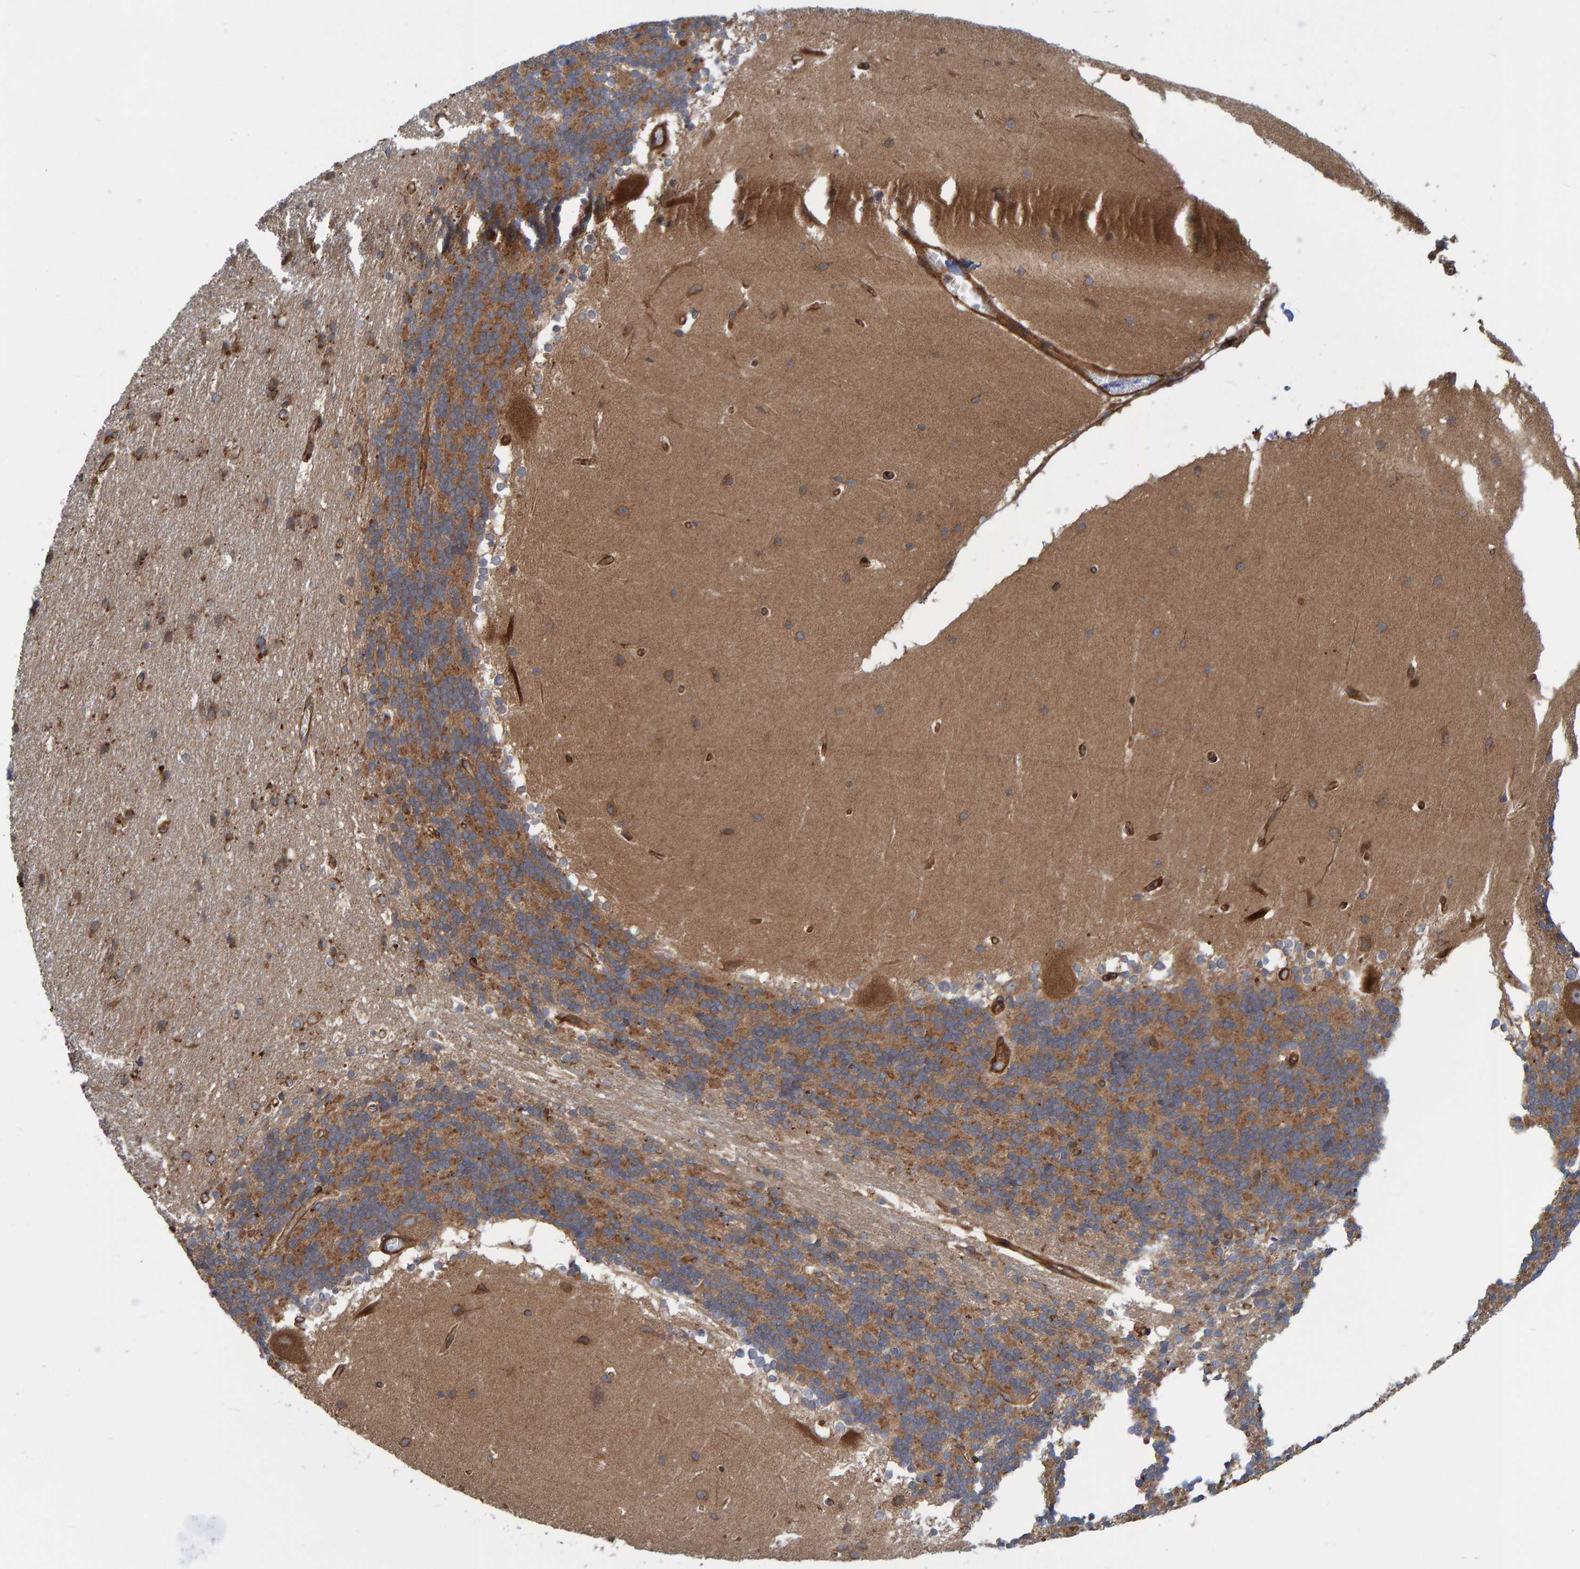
{"staining": {"intensity": "moderate", "quantity": ">75%", "location": "cytoplasmic/membranous"}, "tissue": "cerebellum", "cell_type": "Cells in granular layer", "image_type": "normal", "snomed": [{"axis": "morphology", "description": "Normal tissue, NOS"}, {"axis": "topography", "description": "Cerebellum"}], "caption": "The image exhibits a brown stain indicating the presence of a protein in the cytoplasmic/membranous of cells in granular layer in cerebellum. Ihc stains the protein in brown and the nuclei are stained blue.", "gene": "KIAA0753", "patient": {"sex": "female", "age": 19}}